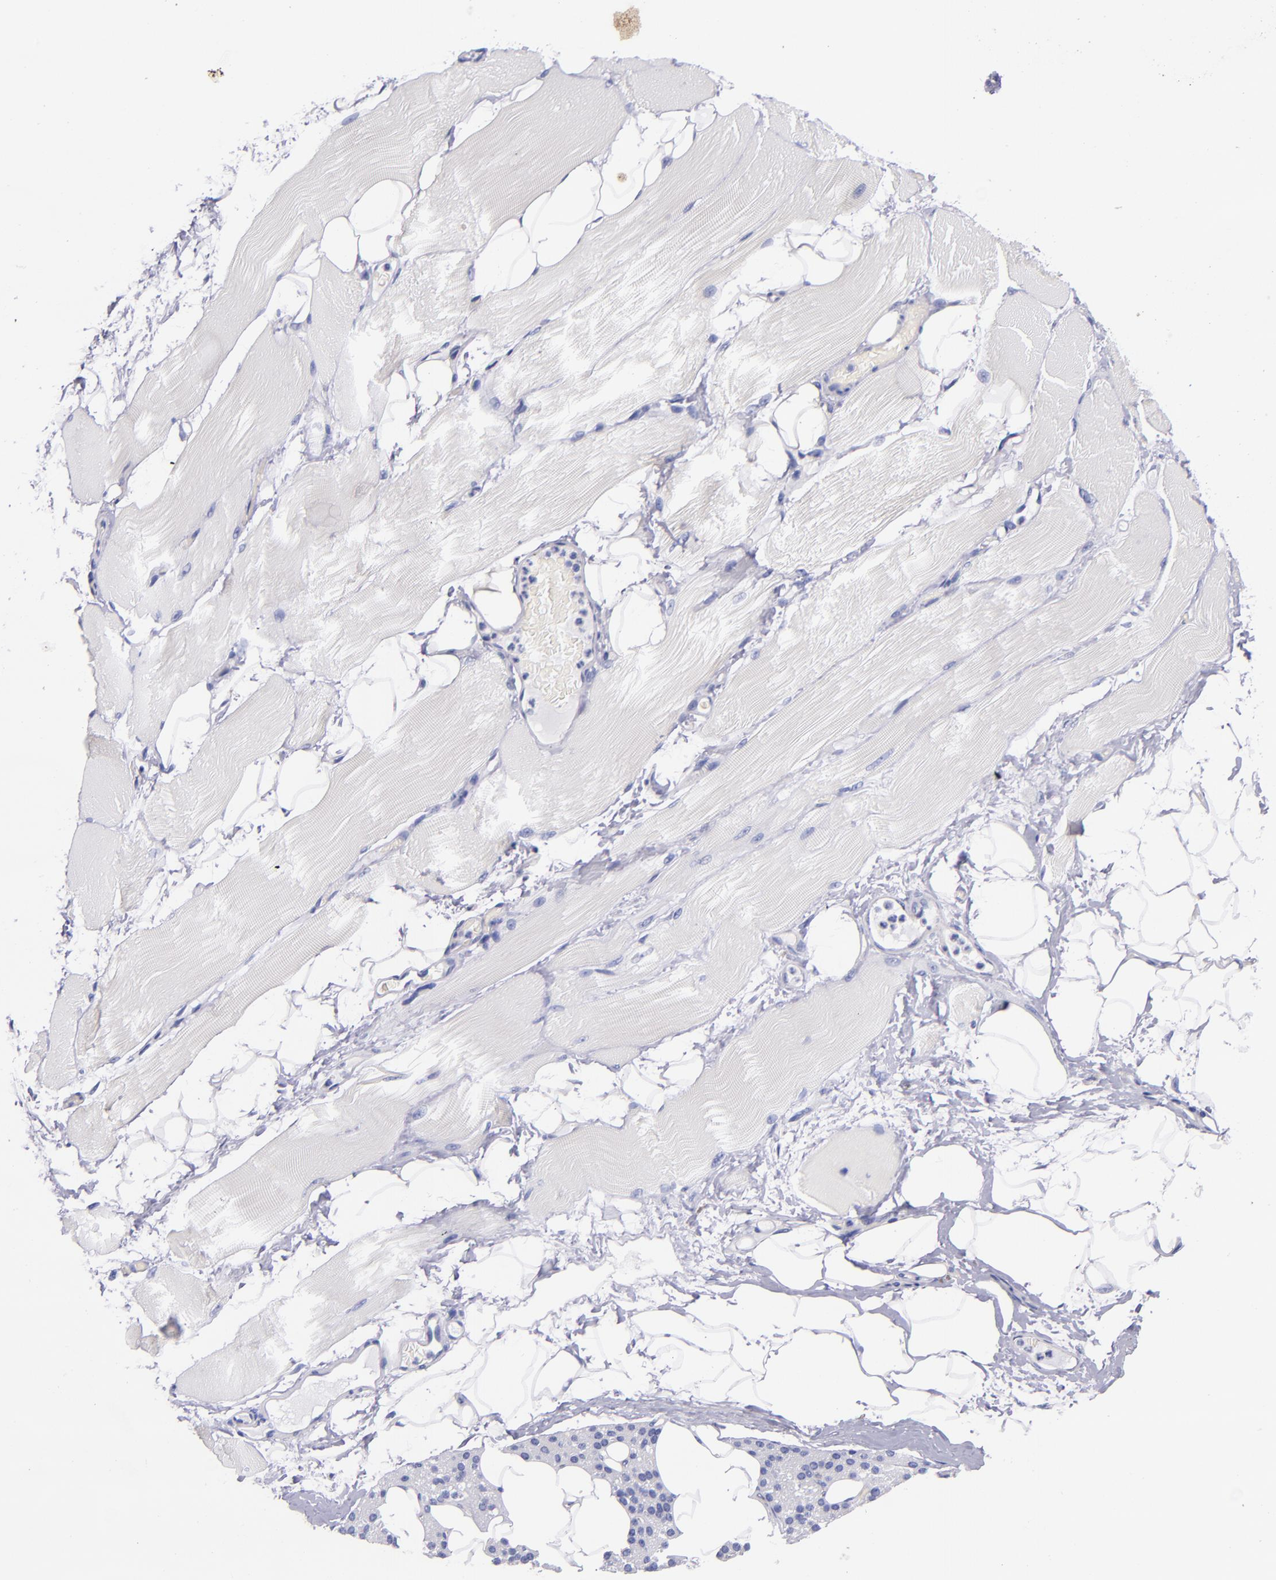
{"staining": {"intensity": "negative", "quantity": "none", "location": "none"}, "tissue": "skeletal muscle", "cell_type": "Myocytes", "image_type": "normal", "snomed": [{"axis": "morphology", "description": "Normal tissue, NOS"}, {"axis": "topography", "description": "Skeletal muscle"}, {"axis": "topography", "description": "Parathyroid gland"}], "caption": "An immunohistochemistry photomicrograph of normal skeletal muscle is shown. There is no staining in myocytes of skeletal muscle. (Stains: DAB immunohistochemistry with hematoxylin counter stain, Microscopy: brightfield microscopy at high magnification).", "gene": "NOS3", "patient": {"sex": "female", "age": 37}}